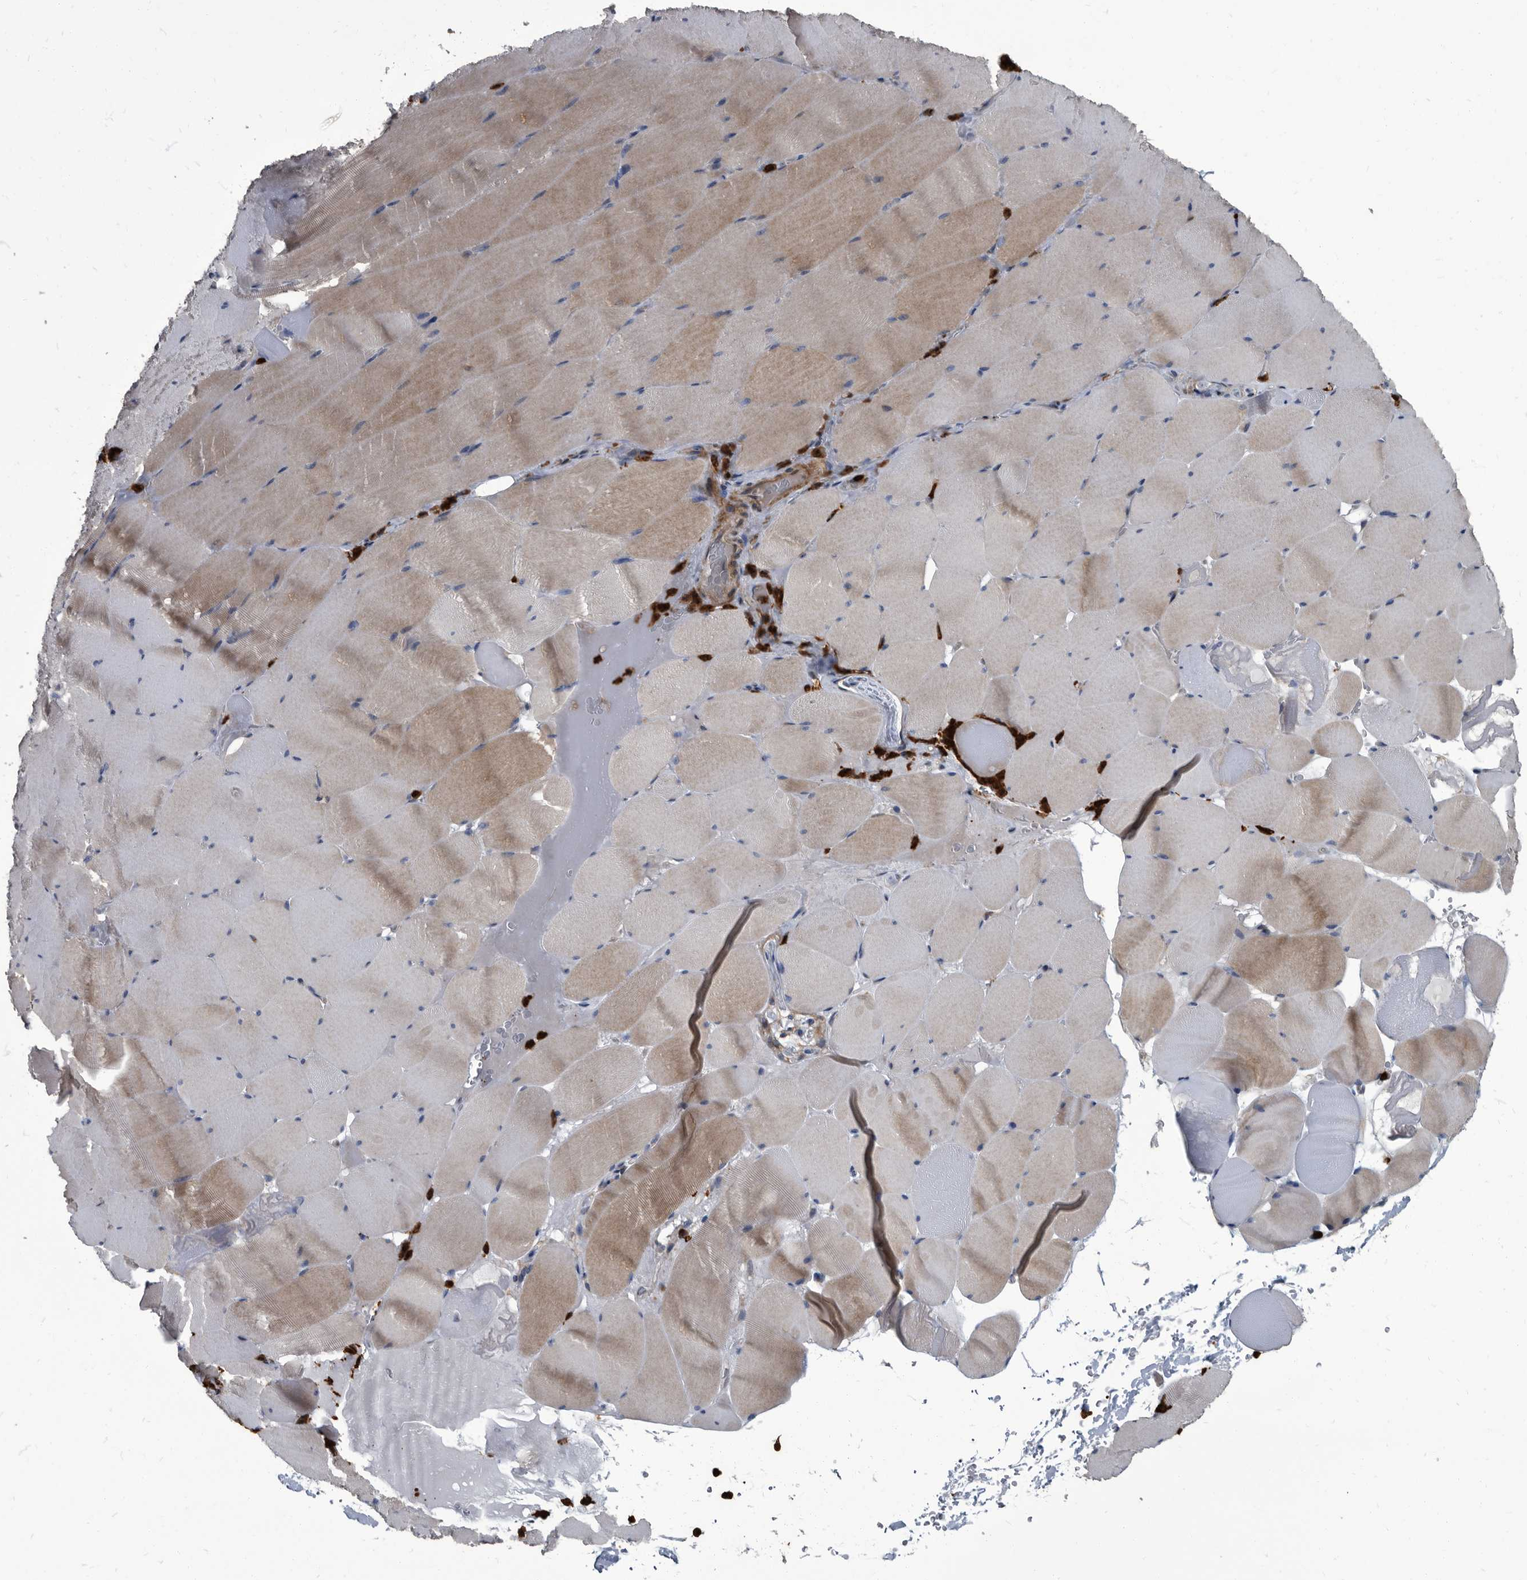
{"staining": {"intensity": "weak", "quantity": "<25%", "location": "cytoplasmic/membranous"}, "tissue": "skeletal muscle", "cell_type": "Myocytes", "image_type": "normal", "snomed": [{"axis": "morphology", "description": "Normal tissue, NOS"}, {"axis": "topography", "description": "Skeletal muscle"}], "caption": "Immunohistochemistry micrograph of unremarkable skeletal muscle: human skeletal muscle stained with DAB displays no significant protein staining in myocytes.", "gene": "CDV3", "patient": {"sex": "male", "age": 62}}